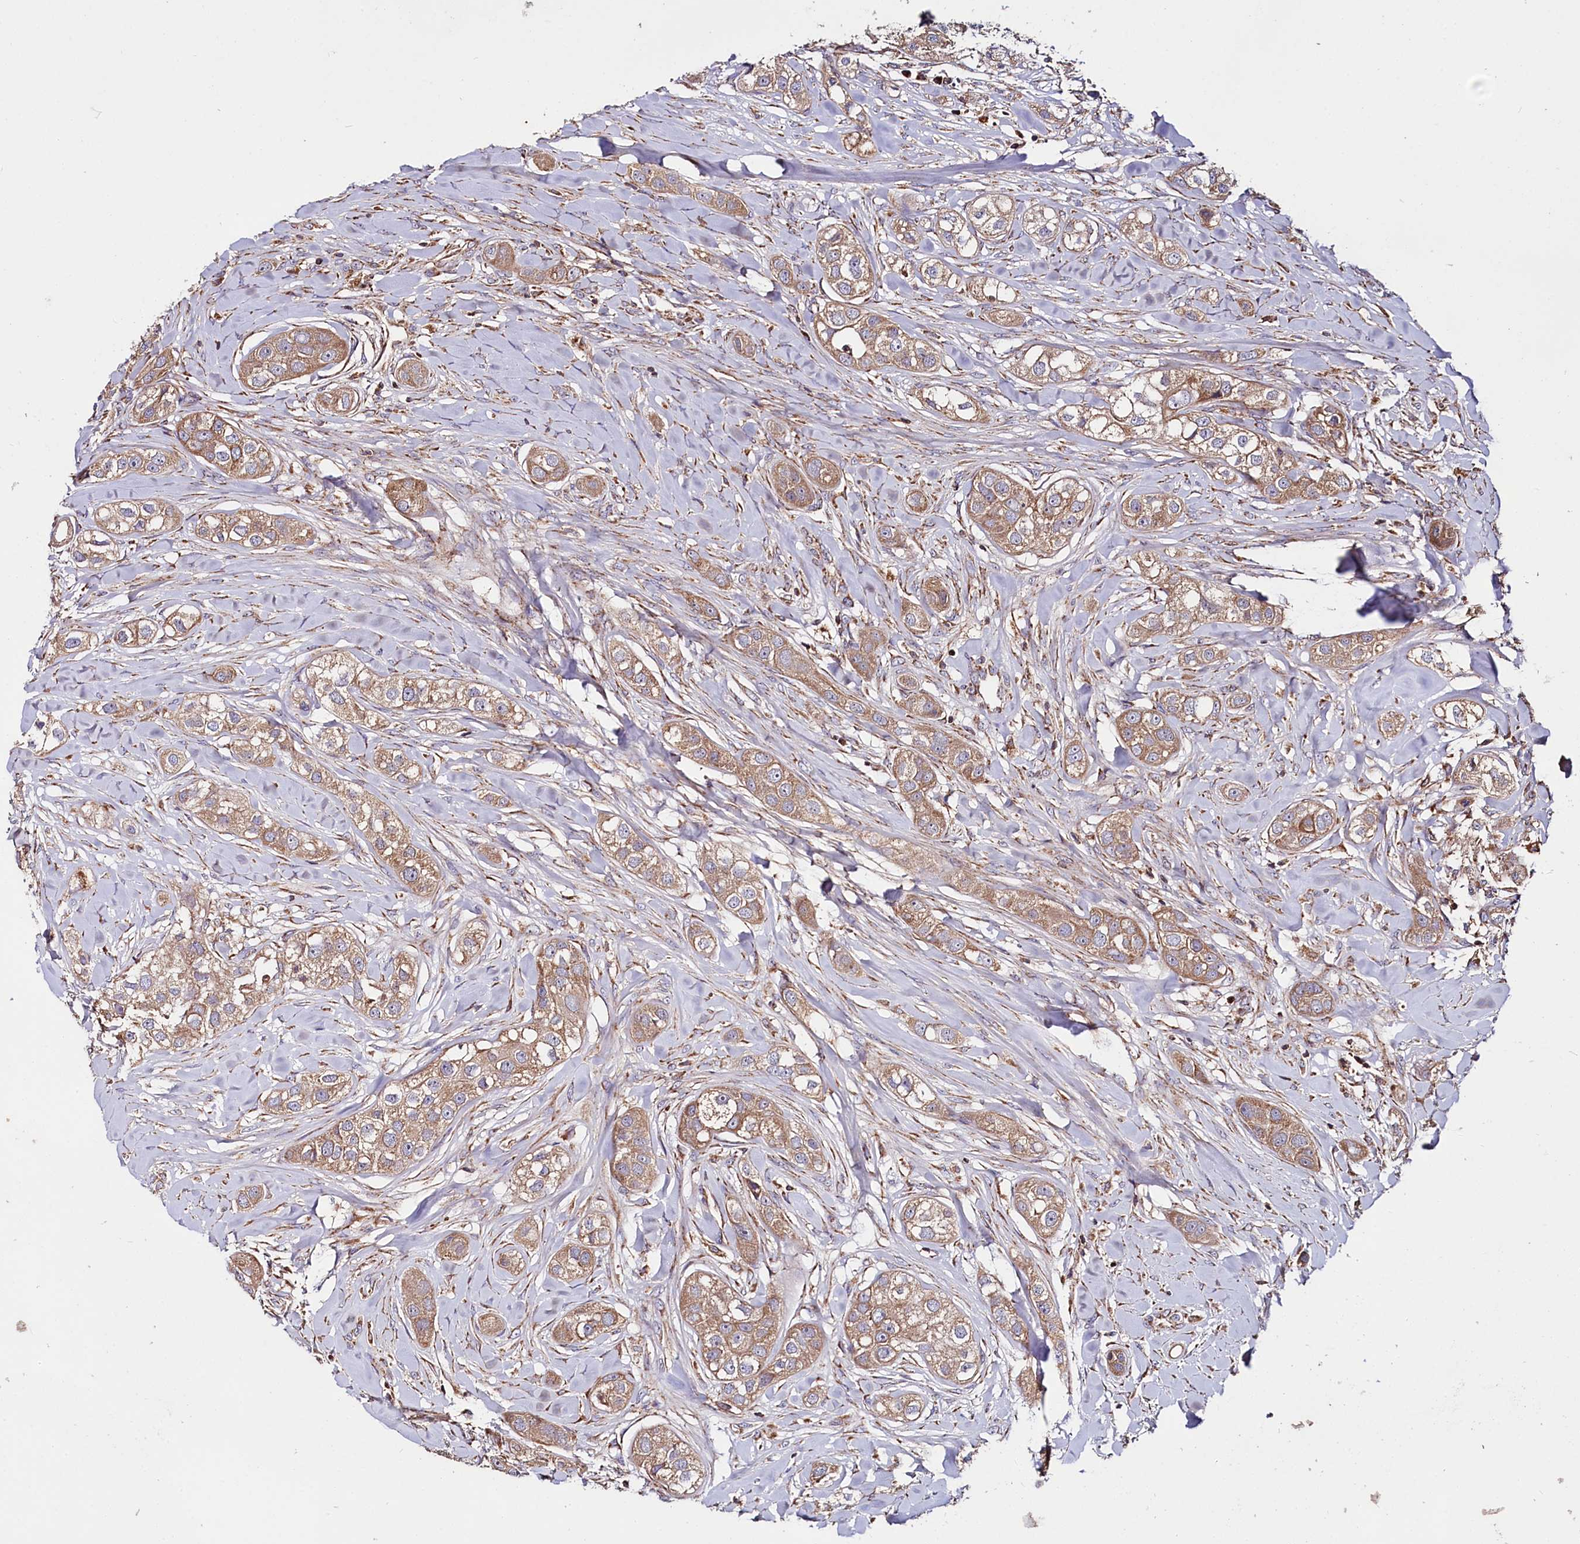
{"staining": {"intensity": "moderate", "quantity": ">75%", "location": "cytoplasmic/membranous"}, "tissue": "head and neck cancer", "cell_type": "Tumor cells", "image_type": "cancer", "snomed": [{"axis": "morphology", "description": "Normal tissue, NOS"}, {"axis": "morphology", "description": "Squamous cell carcinoma, NOS"}, {"axis": "topography", "description": "Skeletal muscle"}, {"axis": "topography", "description": "Head-Neck"}], "caption": "Tumor cells display moderate cytoplasmic/membranous expression in approximately >75% of cells in head and neck cancer (squamous cell carcinoma).", "gene": "NUDT15", "patient": {"sex": "male", "age": 51}}